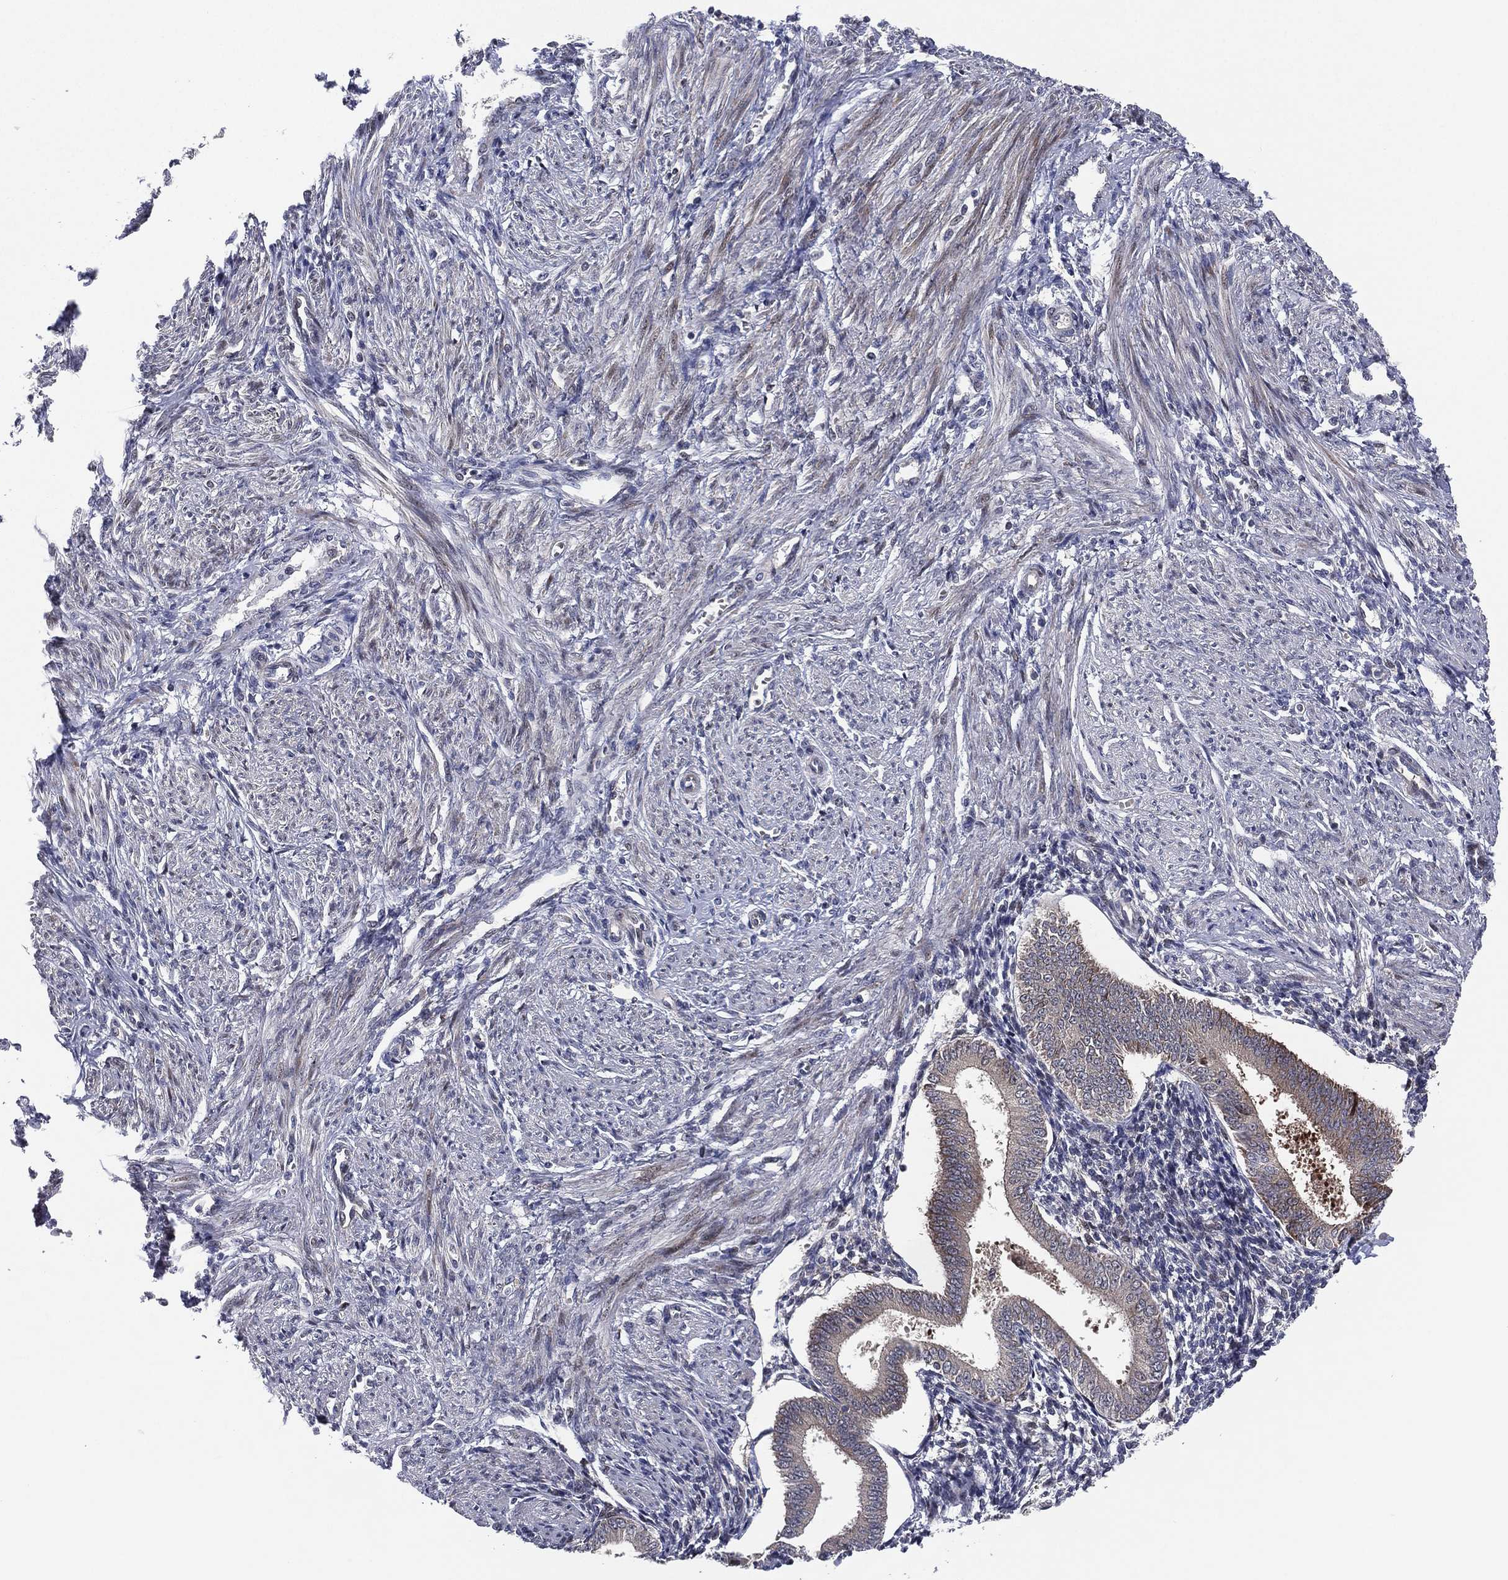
{"staining": {"intensity": "negative", "quantity": "none", "location": "none"}, "tissue": "endometrium", "cell_type": "Cells in endometrial stroma", "image_type": "normal", "snomed": [{"axis": "morphology", "description": "Normal tissue, NOS"}, {"axis": "topography", "description": "Endometrium"}], "caption": "The image displays no staining of cells in endometrial stroma in unremarkable endometrium. (Stains: DAB (3,3'-diaminobenzidine) immunohistochemistry (IHC) with hematoxylin counter stain, Microscopy: brightfield microscopy at high magnification).", "gene": "UTP14A", "patient": {"sex": "female", "age": 39}}